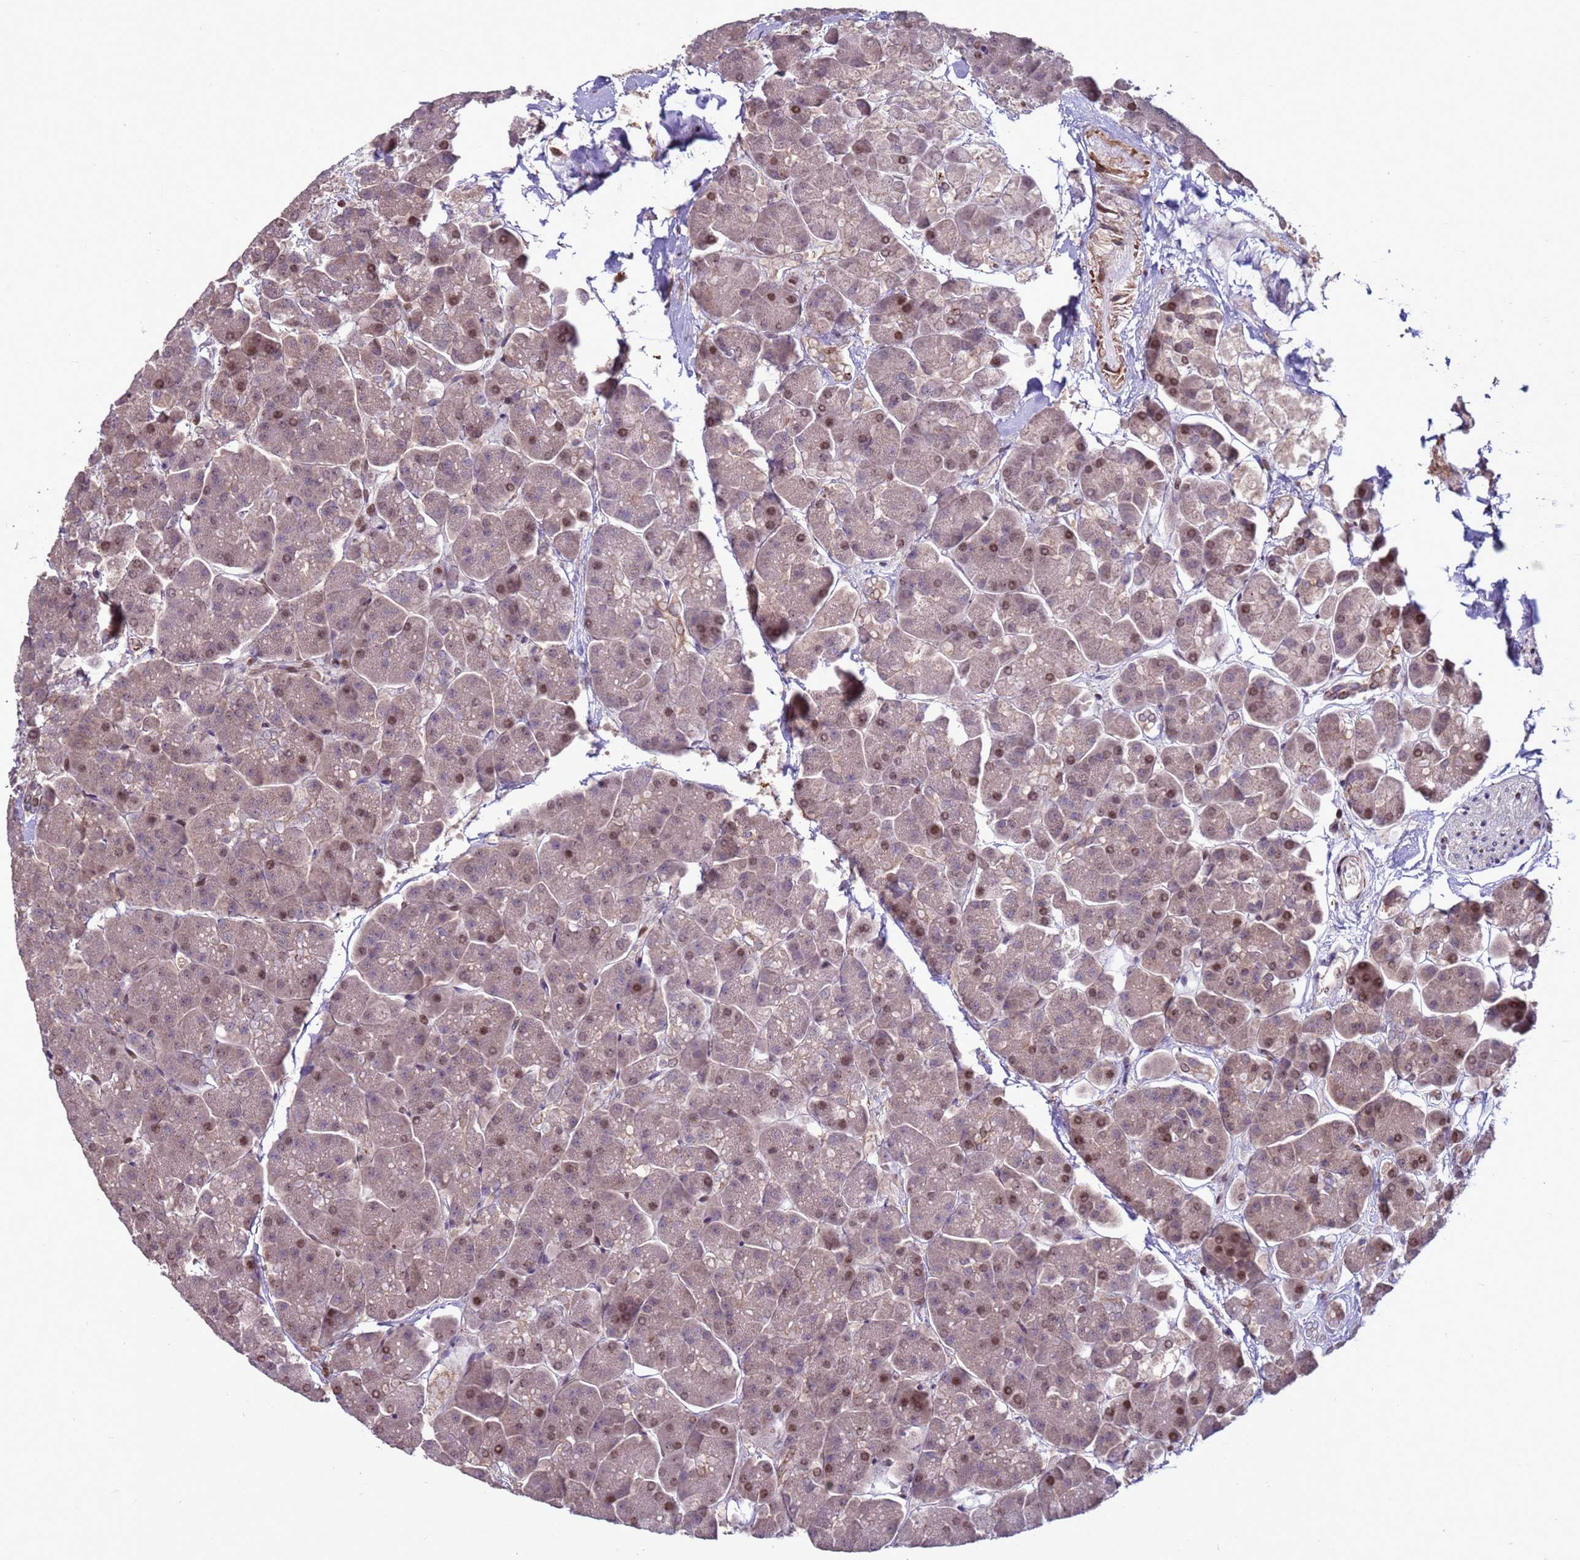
{"staining": {"intensity": "moderate", "quantity": "25%-75%", "location": "nuclear"}, "tissue": "pancreas", "cell_type": "Exocrine glandular cells", "image_type": "normal", "snomed": [{"axis": "morphology", "description": "Normal tissue, NOS"}, {"axis": "topography", "description": "Pancreas"}, {"axis": "topography", "description": "Peripheral nerve tissue"}], "caption": "Pancreas stained with DAB immunohistochemistry demonstrates medium levels of moderate nuclear staining in approximately 25%-75% of exocrine glandular cells. The staining was performed using DAB, with brown indicating positive protein expression. Nuclei are stained blue with hematoxylin.", "gene": "HGH1", "patient": {"sex": "male", "age": 54}}